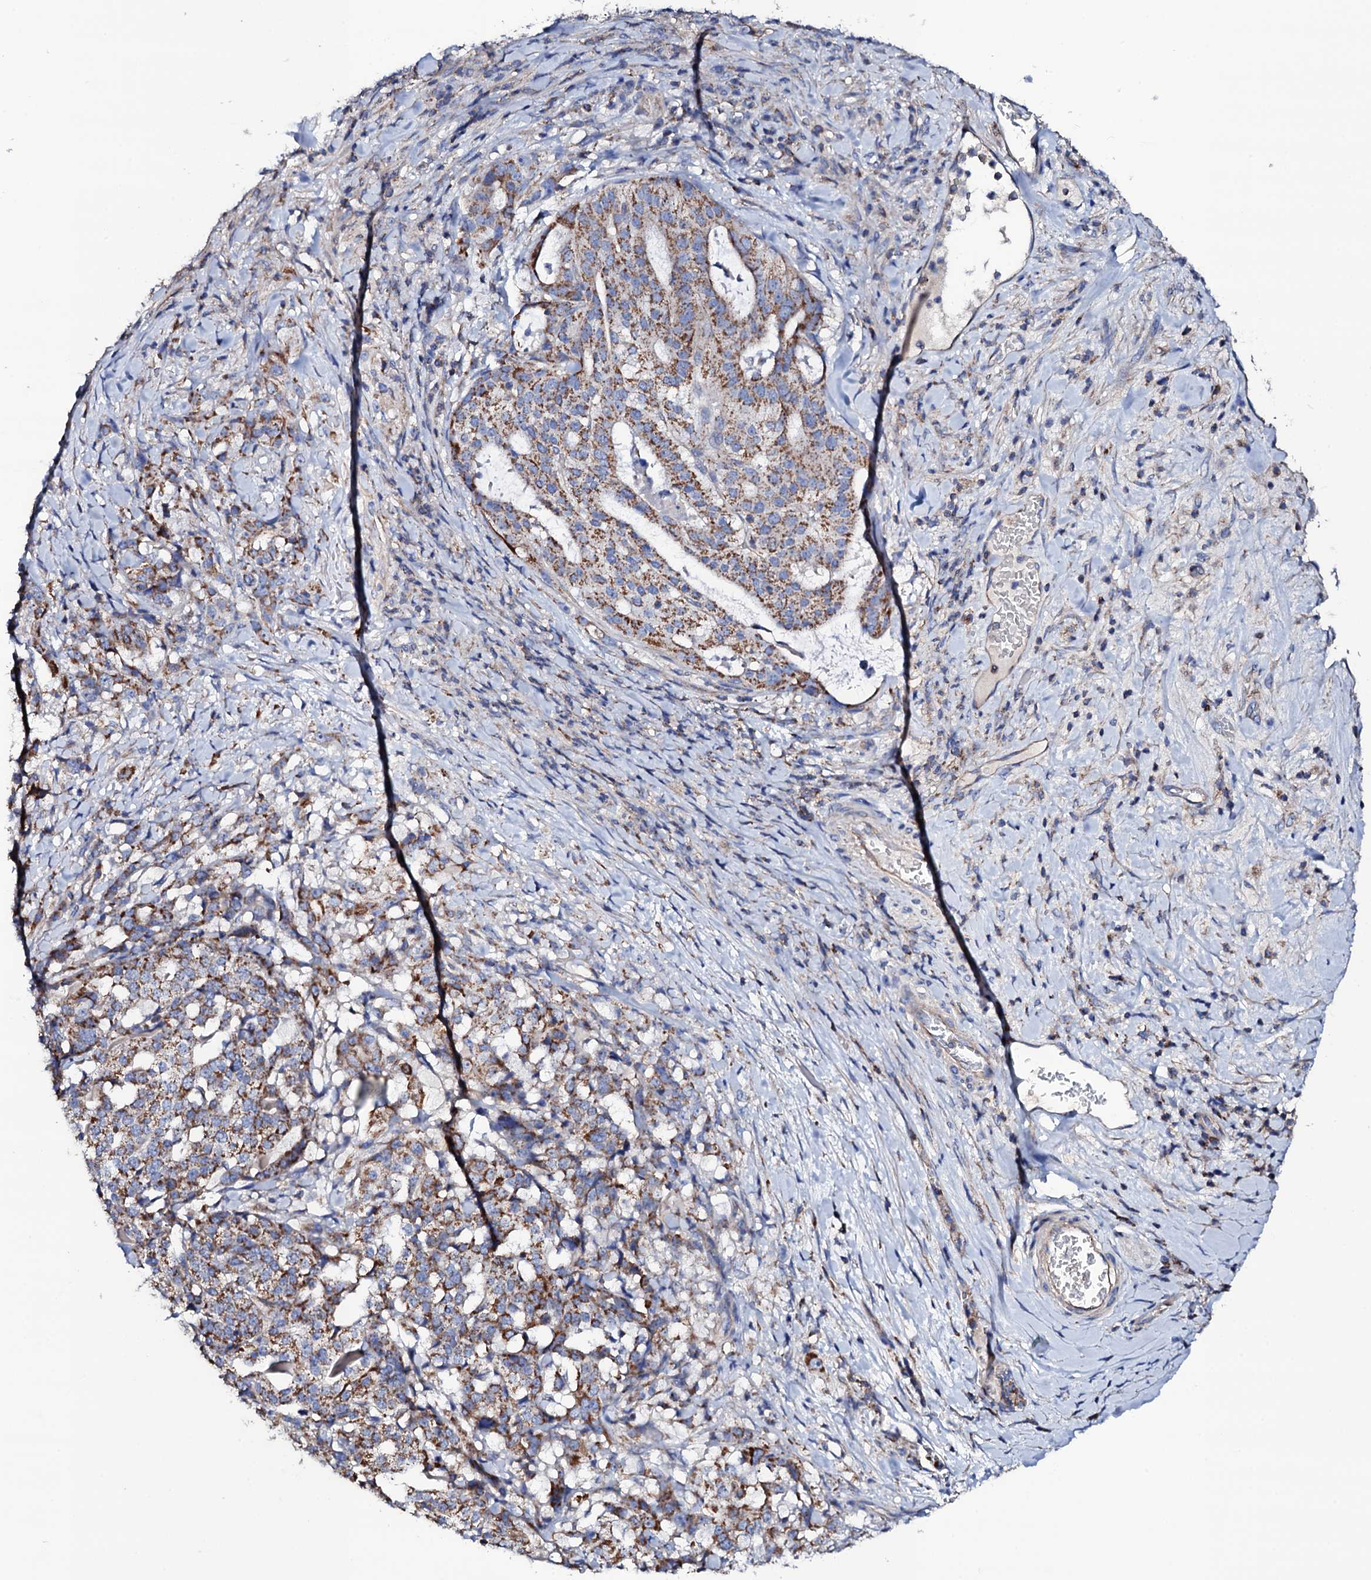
{"staining": {"intensity": "moderate", "quantity": "25%-75%", "location": "cytoplasmic/membranous"}, "tissue": "stomach cancer", "cell_type": "Tumor cells", "image_type": "cancer", "snomed": [{"axis": "morphology", "description": "Adenocarcinoma, NOS"}, {"axis": "topography", "description": "Stomach"}], "caption": "DAB (3,3'-diaminobenzidine) immunohistochemical staining of adenocarcinoma (stomach) shows moderate cytoplasmic/membranous protein expression in approximately 25%-75% of tumor cells. (DAB = brown stain, brightfield microscopy at high magnification).", "gene": "TCAF2", "patient": {"sex": "male", "age": 48}}